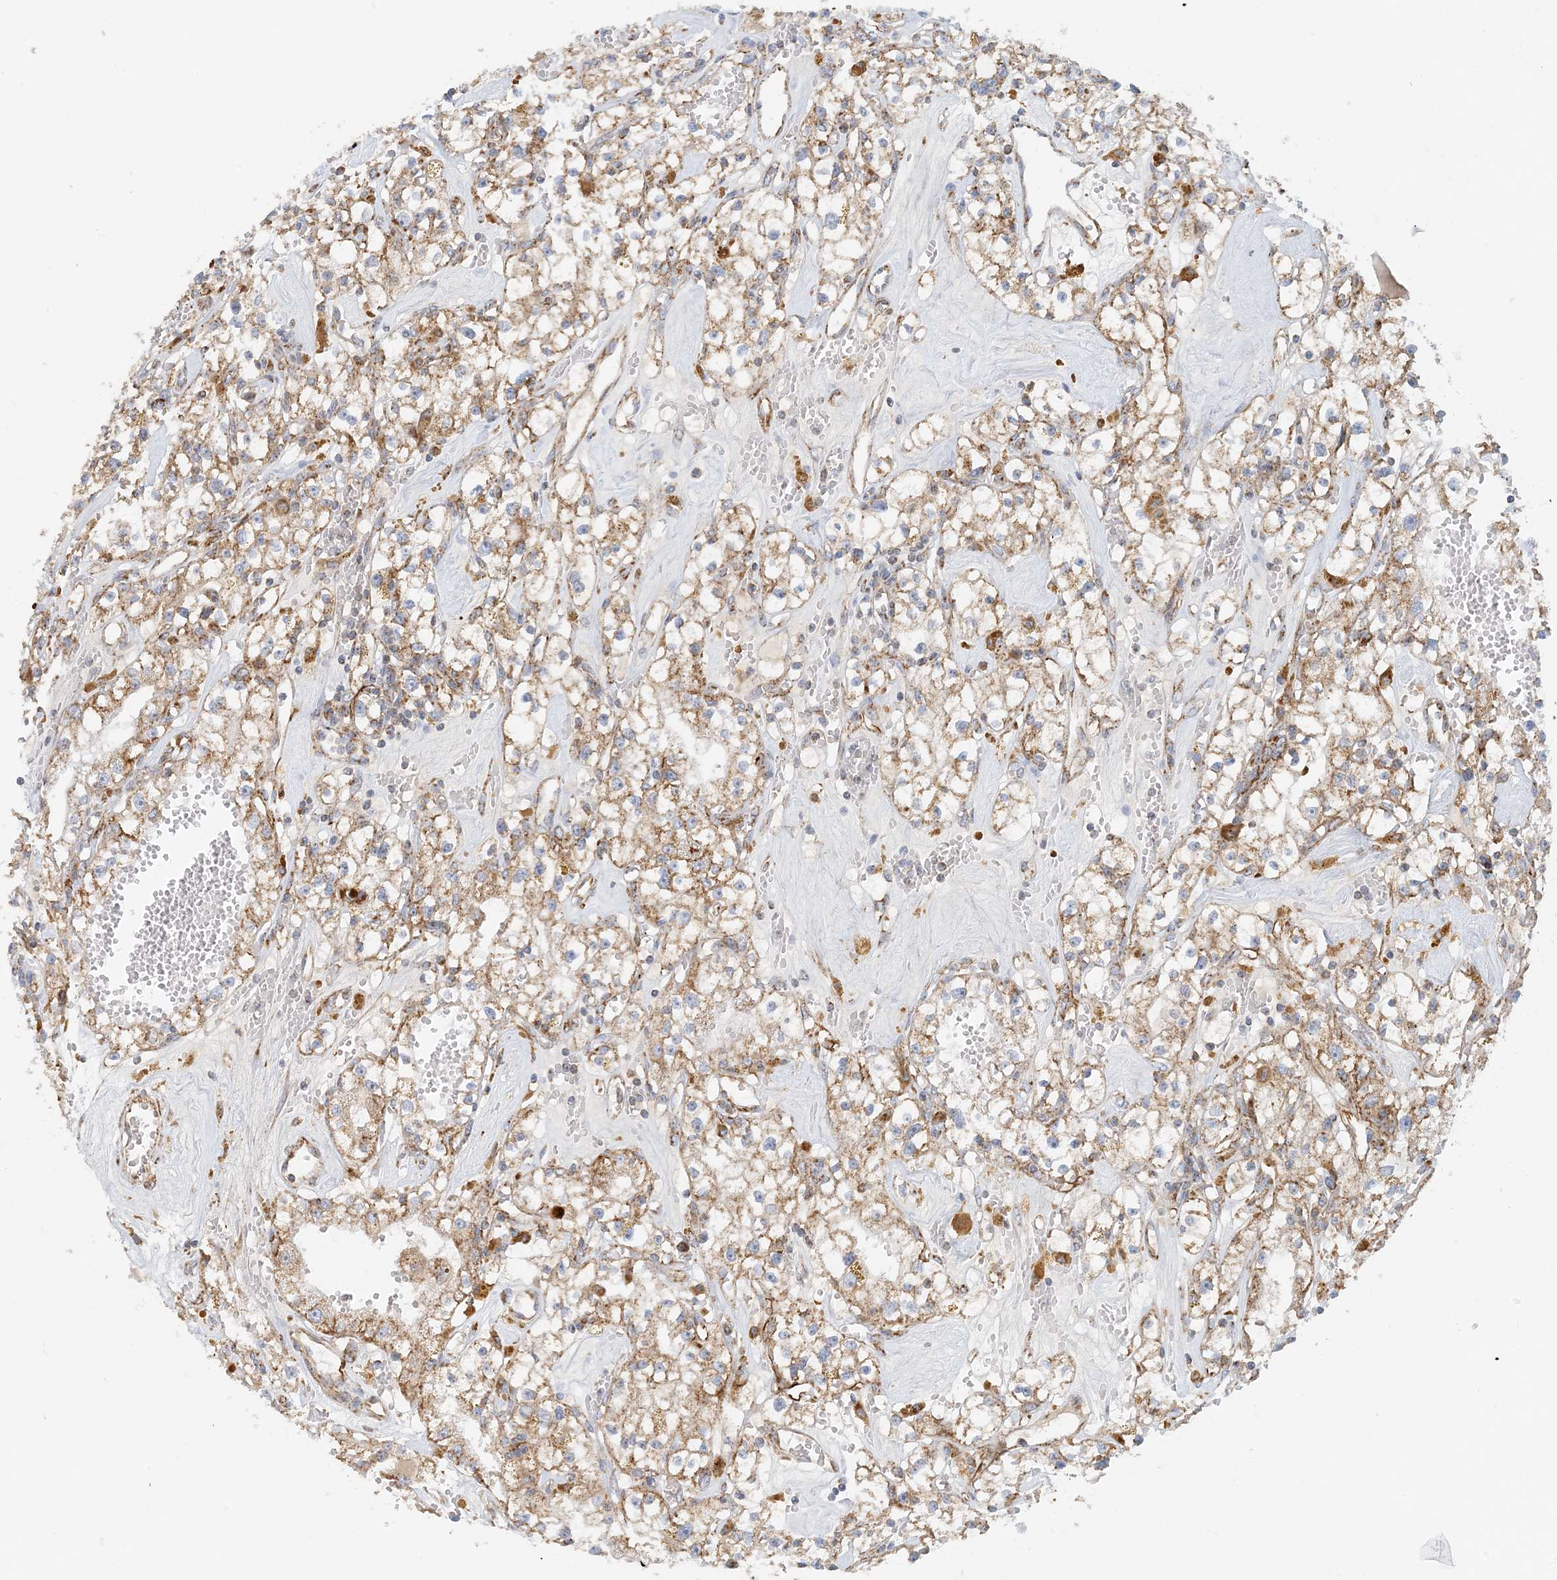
{"staining": {"intensity": "moderate", "quantity": ">75%", "location": "cytoplasmic/membranous"}, "tissue": "renal cancer", "cell_type": "Tumor cells", "image_type": "cancer", "snomed": [{"axis": "morphology", "description": "Adenocarcinoma, NOS"}, {"axis": "topography", "description": "Kidney"}], "caption": "A brown stain shows moderate cytoplasmic/membranous positivity of a protein in human adenocarcinoma (renal) tumor cells.", "gene": "COA3", "patient": {"sex": "male", "age": 56}}